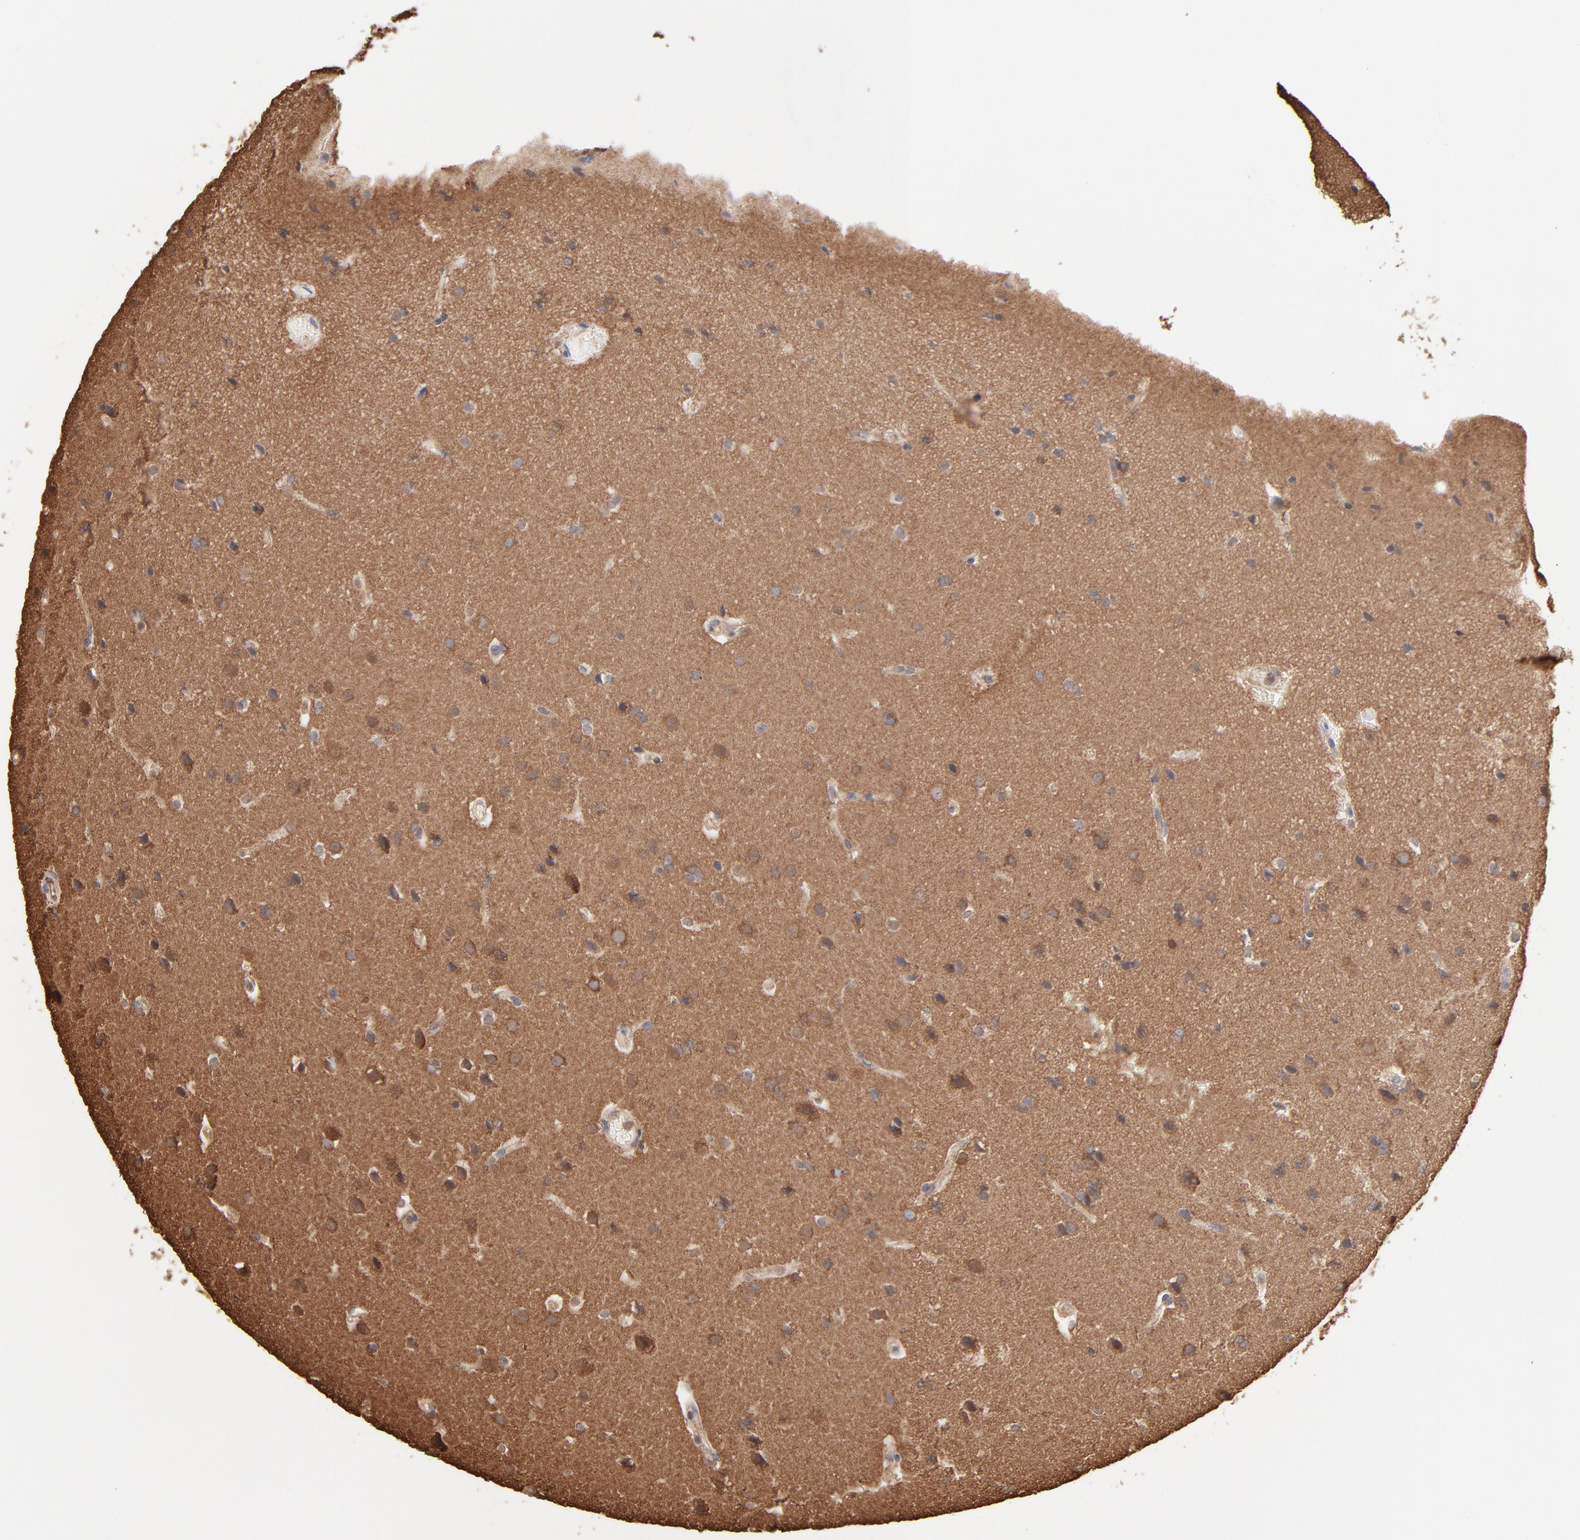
{"staining": {"intensity": "moderate", "quantity": ">75%", "location": "cytoplasmic/membranous"}, "tissue": "glioma", "cell_type": "Tumor cells", "image_type": "cancer", "snomed": [{"axis": "morphology", "description": "Glioma, malignant, Low grade"}, {"axis": "topography", "description": "Cerebral cortex"}], "caption": "Glioma stained with immunohistochemistry (IHC) reveals moderate cytoplasmic/membranous positivity in about >75% of tumor cells. The staining was performed using DAB, with brown indicating positive protein expression. Nuclei are stained blue with hematoxylin.", "gene": "PPP2CA", "patient": {"sex": "female", "age": 47}}